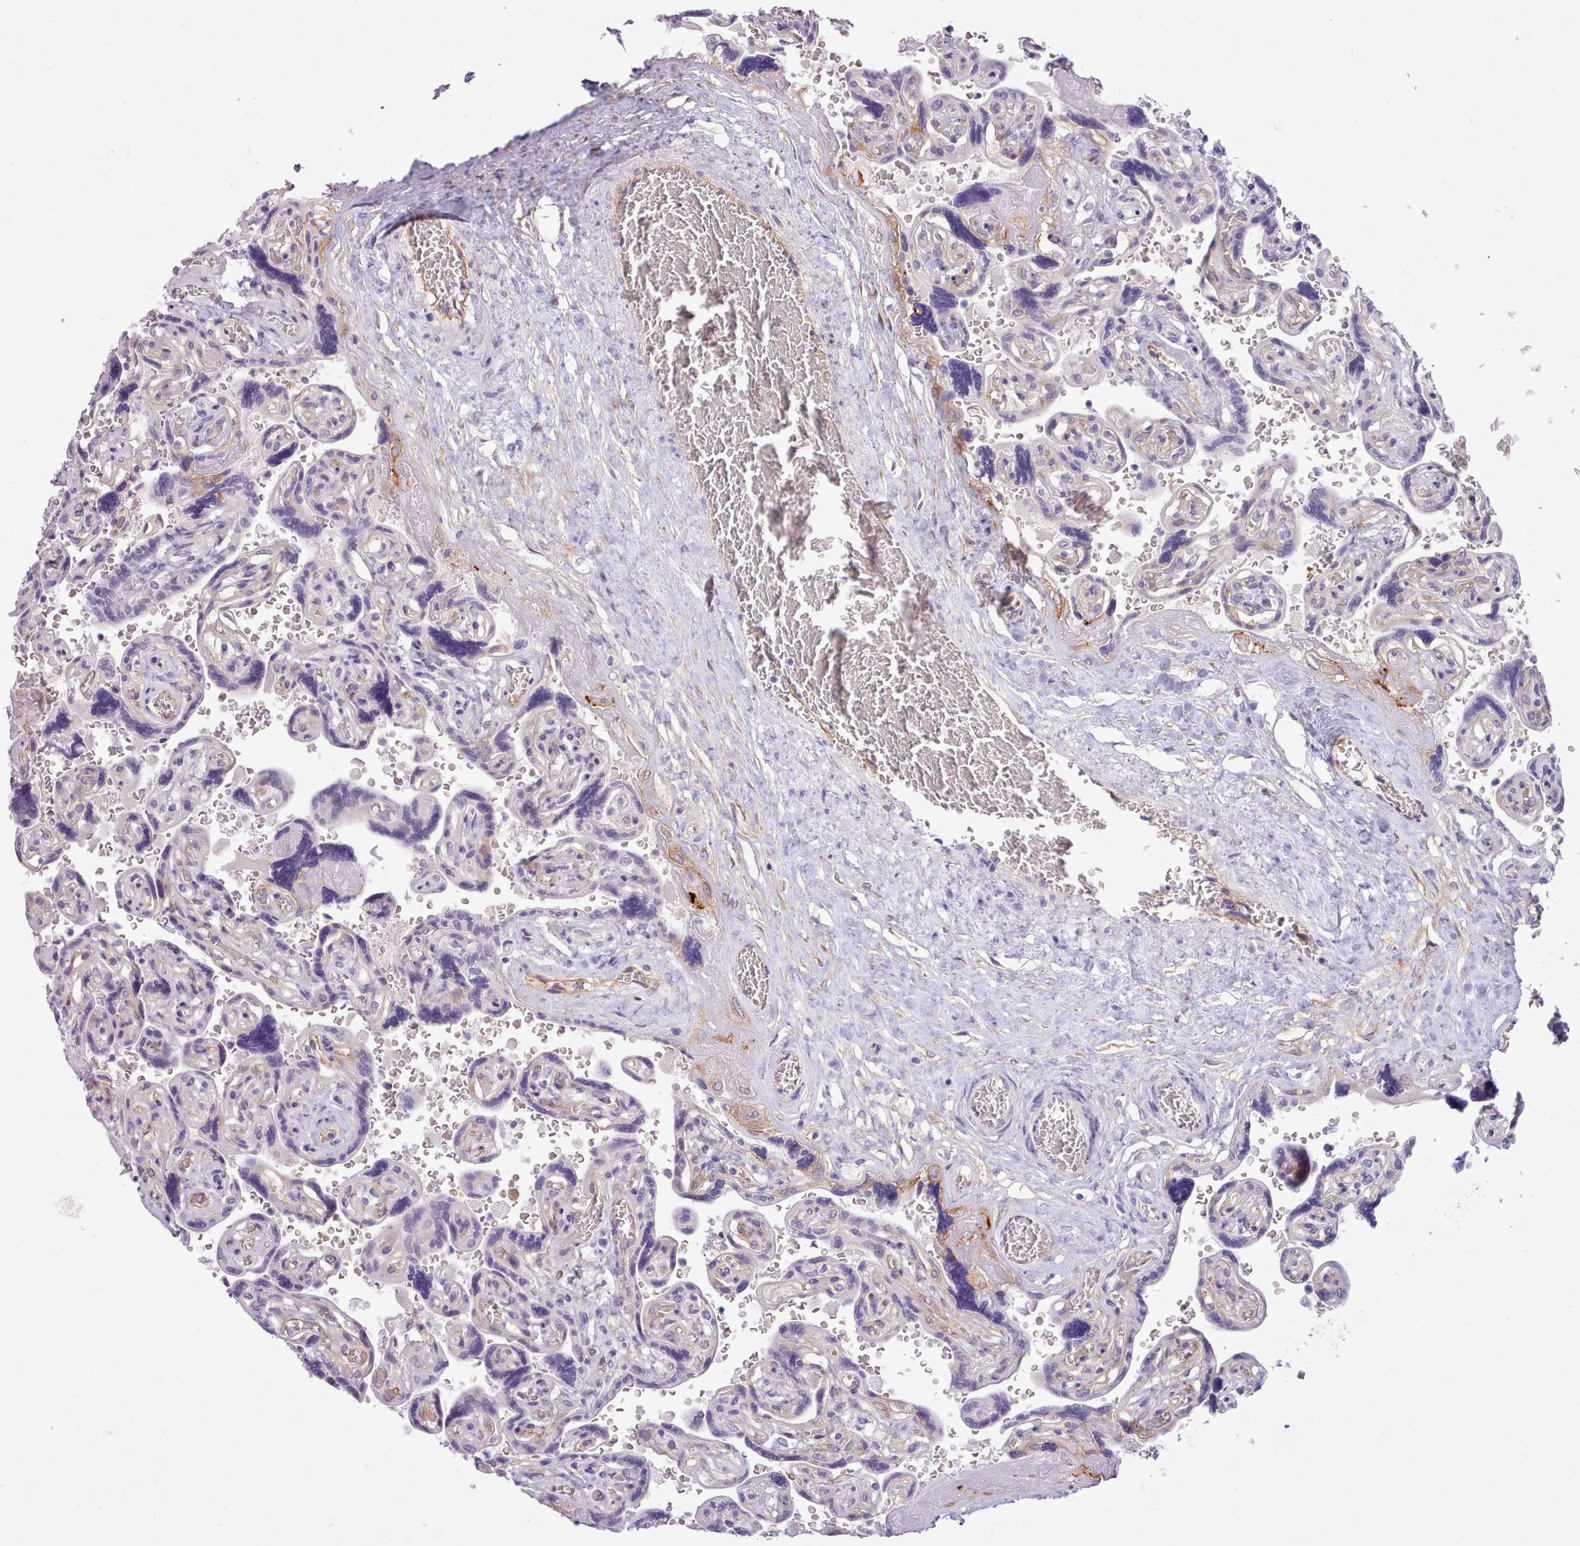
{"staining": {"intensity": "moderate", "quantity": "<25%", "location": "cytoplasmic/membranous"}, "tissue": "placenta", "cell_type": "Decidual cells", "image_type": "normal", "snomed": [{"axis": "morphology", "description": "Normal tissue, NOS"}, {"axis": "topography", "description": "Placenta"}], "caption": "Protein analysis of benign placenta demonstrates moderate cytoplasmic/membranous staining in approximately <25% of decidual cells. (Brightfield microscopy of DAB IHC at high magnification).", "gene": "CYP2A13", "patient": {"sex": "female", "age": 32}}